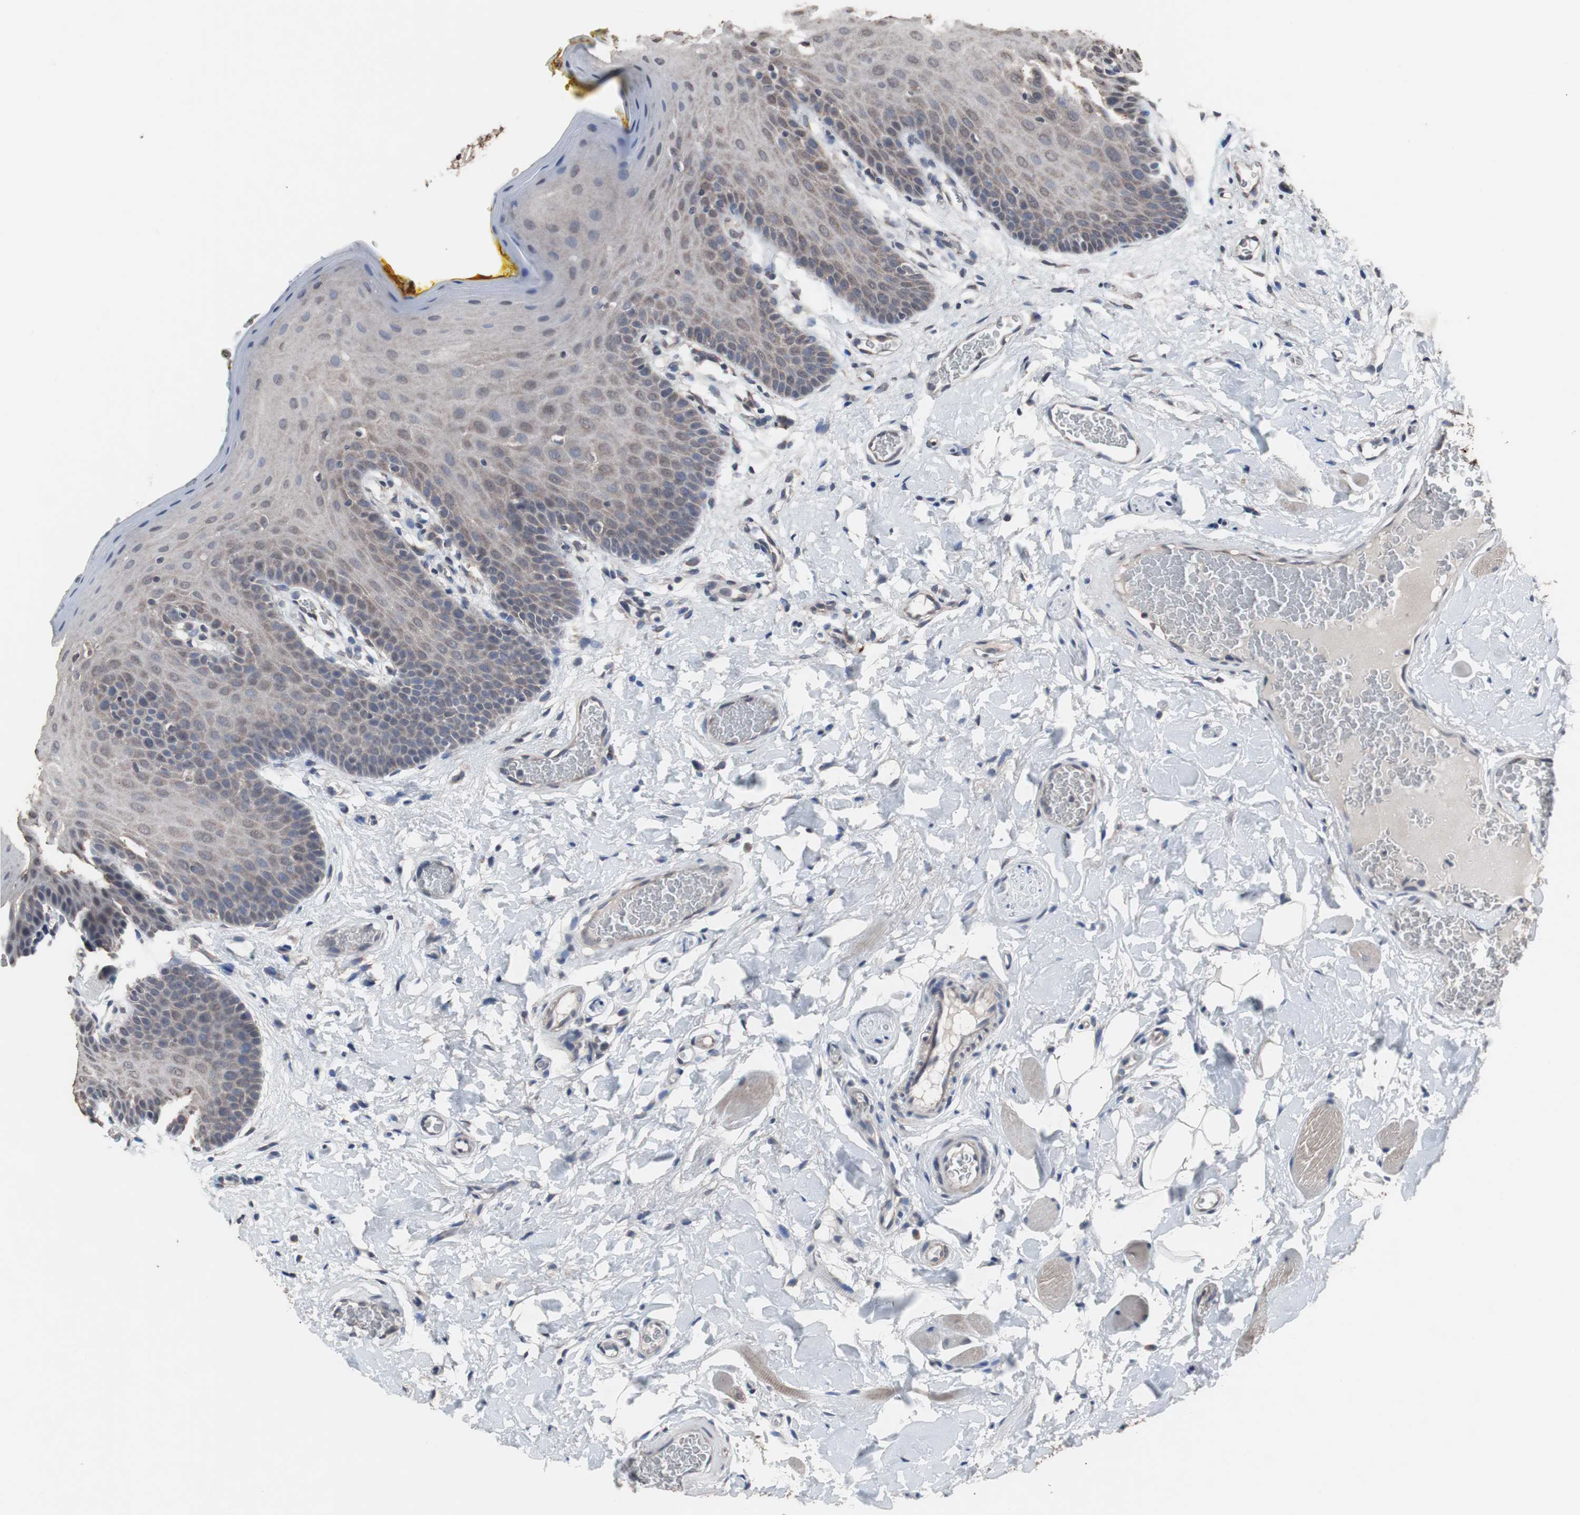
{"staining": {"intensity": "weak", "quantity": "<25%", "location": "cytoplasmic/membranous"}, "tissue": "oral mucosa", "cell_type": "Squamous epithelial cells", "image_type": "normal", "snomed": [{"axis": "morphology", "description": "Normal tissue, NOS"}, {"axis": "topography", "description": "Oral tissue"}], "caption": "This is a image of IHC staining of benign oral mucosa, which shows no positivity in squamous epithelial cells. (DAB immunohistochemistry with hematoxylin counter stain).", "gene": "MED27", "patient": {"sex": "male", "age": 54}}